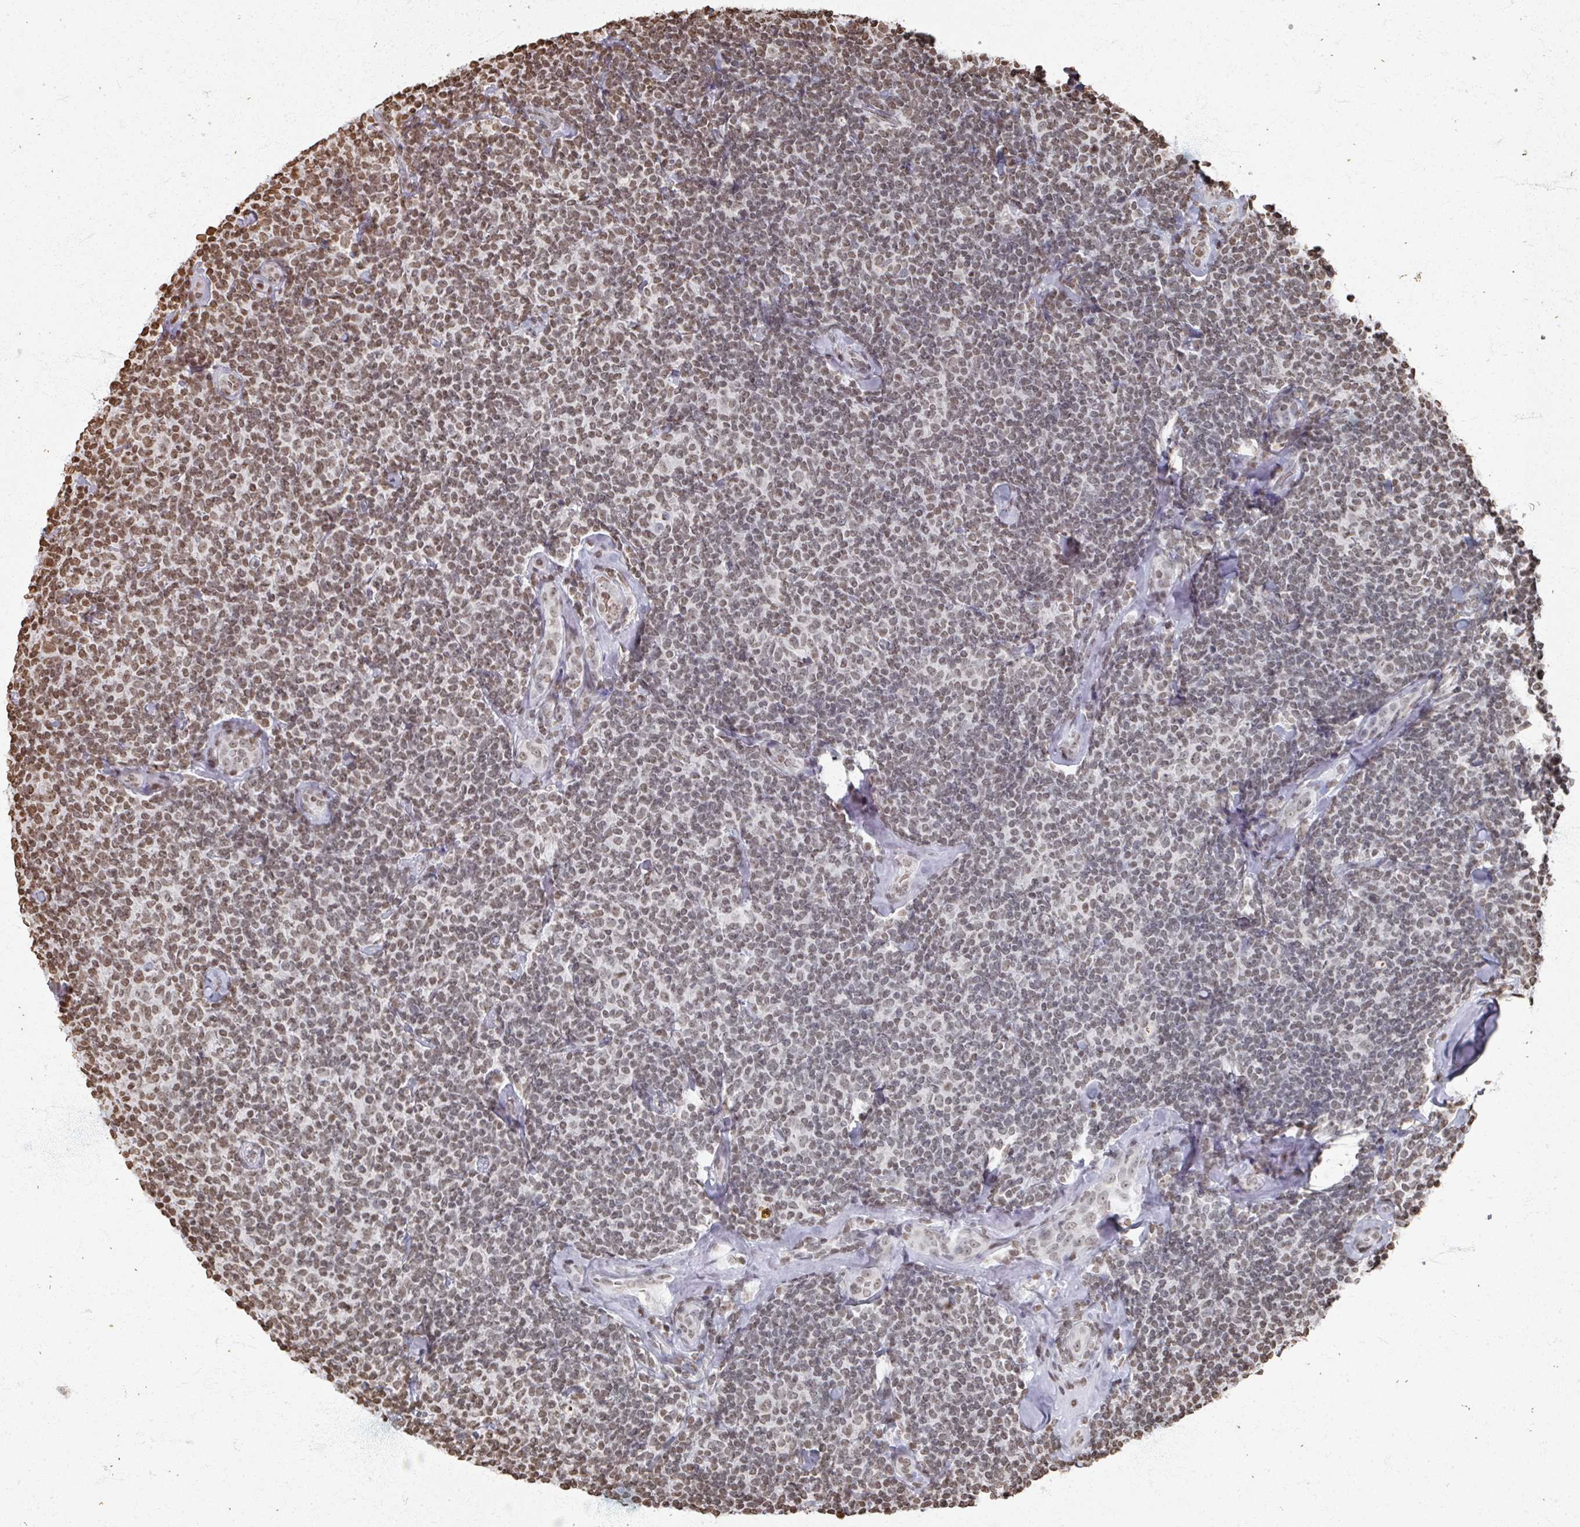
{"staining": {"intensity": "moderate", "quantity": "25%-75%", "location": "nuclear"}, "tissue": "lymphoma", "cell_type": "Tumor cells", "image_type": "cancer", "snomed": [{"axis": "morphology", "description": "Malignant lymphoma, non-Hodgkin's type, Low grade"}, {"axis": "topography", "description": "Lymph node"}], "caption": "Immunohistochemical staining of human lymphoma exhibits moderate nuclear protein positivity in about 25%-75% of tumor cells. (DAB (3,3'-diaminobenzidine) IHC with brightfield microscopy, high magnification).", "gene": "DCUN1D5", "patient": {"sex": "female", "age": 56}}